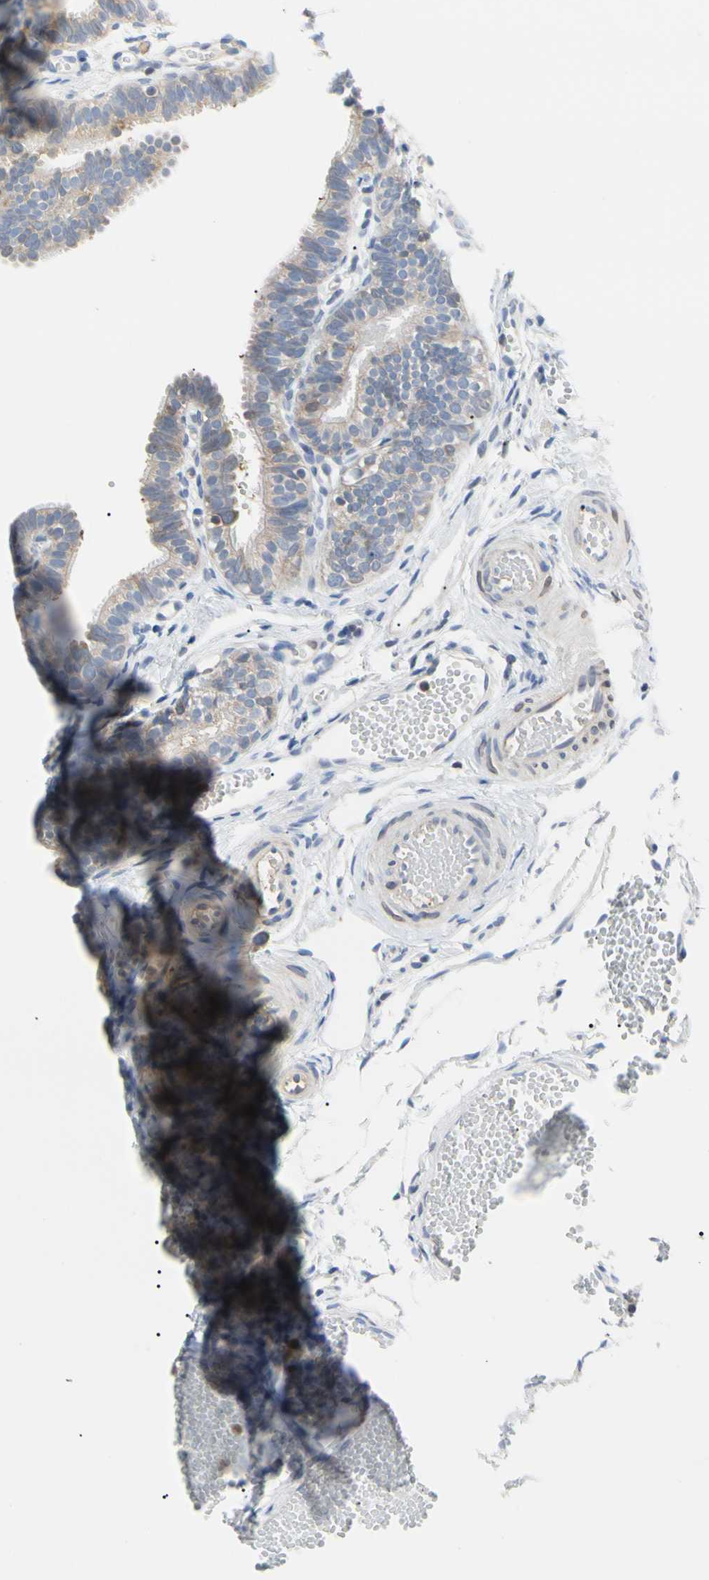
{"staining": {"intensity": "weak", "quantity": "25%-75%", "location": "cytoplasmic/membranous"}, "tissue": "fallopian tube", "cell_type": "Glandular cells", "image_type": "normal", "snomed": [{"axis": "morphology", "description": "Normal tissue, NOS"}, {"axis": "topography", "description": "Fallopian tube"}, {"axis": "topography", "description": "Placenta"}], "caption": "A micrograph of fallopian tube stained for a protein displays weak cytoplasmic/membranous brown staining in glandular cells. (DAB (3,3'-diaminobenzidine) IHC, brown staining for protein, blue staining for nuclei).", "gene": "MCL1", "patient": {"sex": "female", "age": 34}}